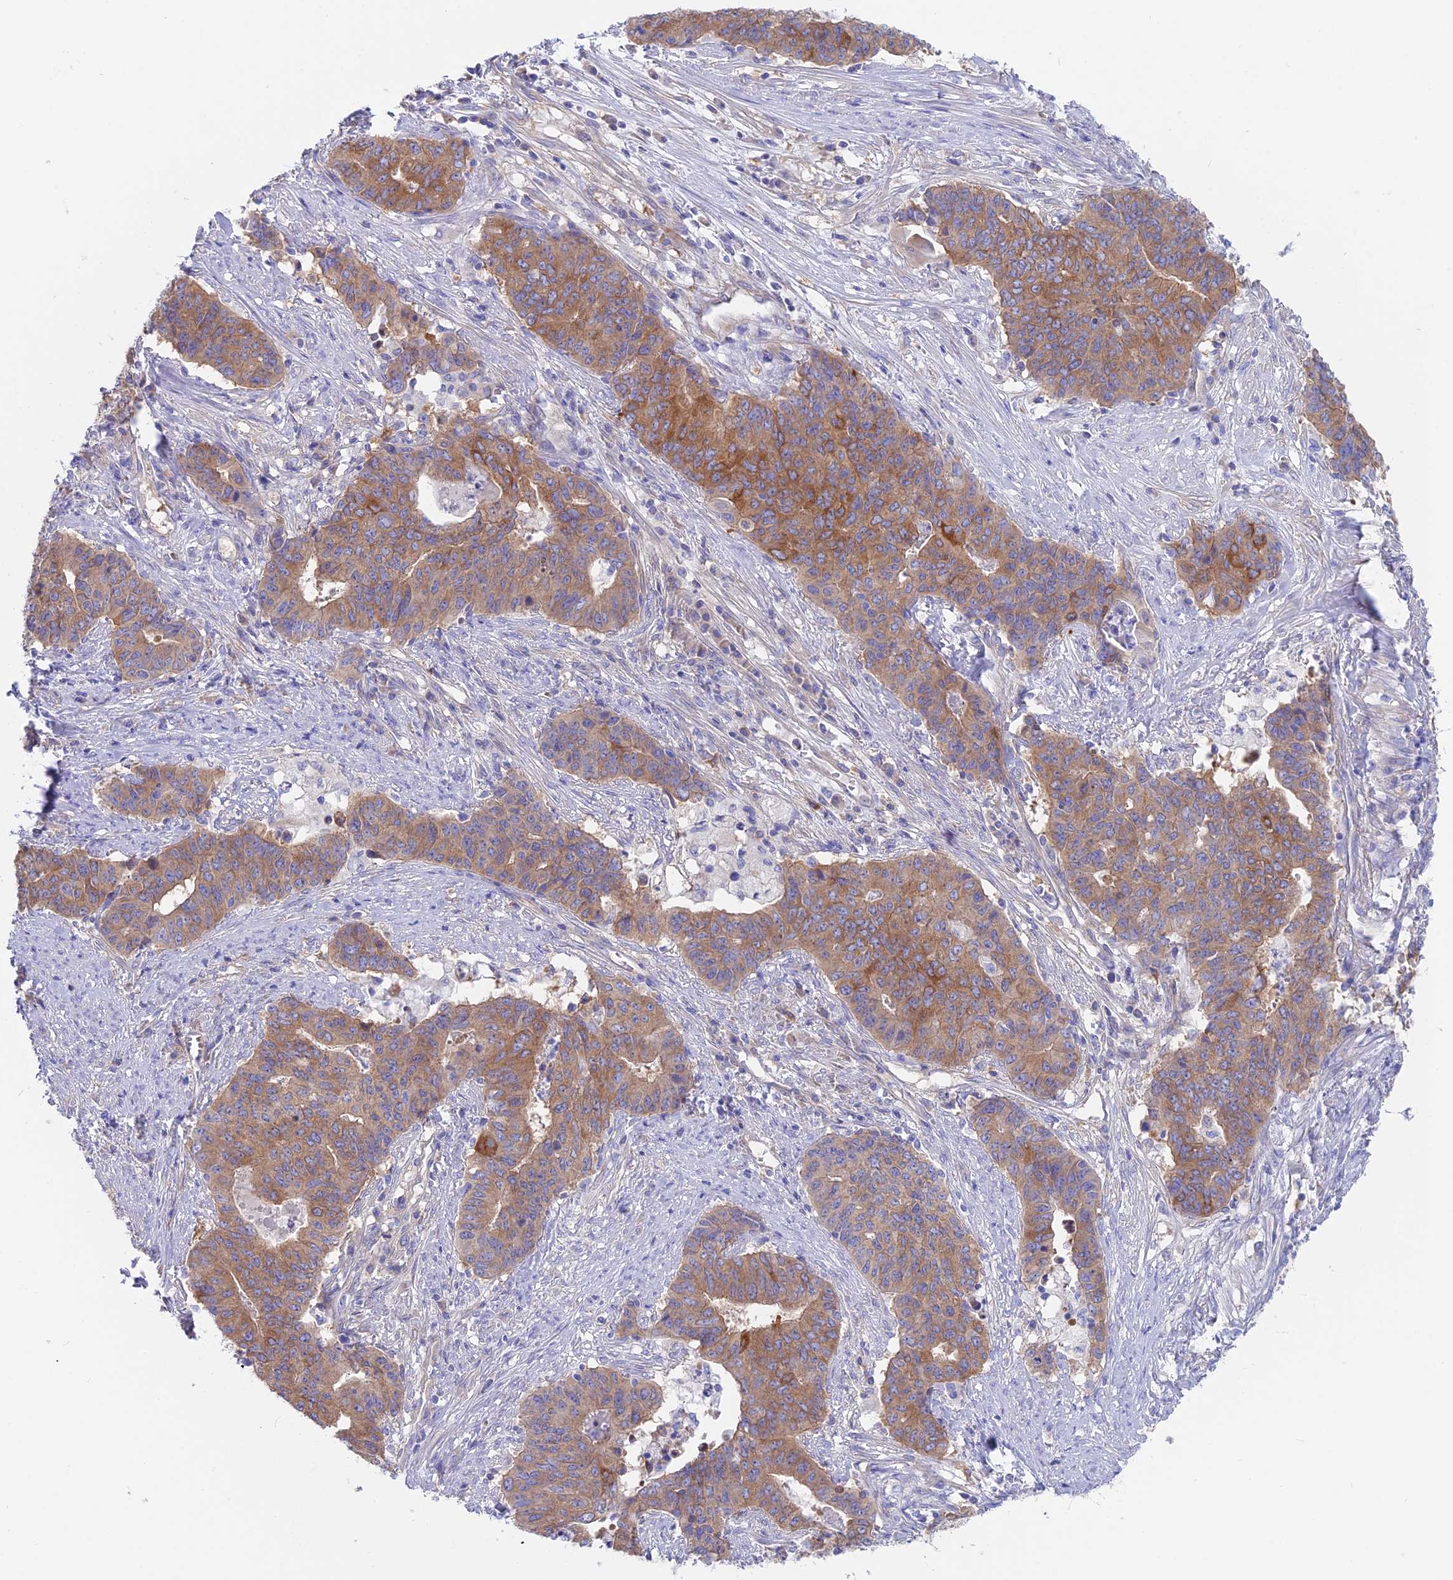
{"staining": {"intensity": "moderate", "quantity": ">75%", "location": "cytoplasmic/membranous"}, "tissue": "endometrial cancer", "cell_type": "Tumor cells", "image_type": "cancer", "snomed": [{"axis": "morphology", "description": "Adenocarcinoma, NOS"}, {"axis": "topography", "description": "Endometrium"}], "caption": "Human adenocarcinoma (endometrial) stained for a protein (brown) displays moderate cytoplasmic/membranous positive positivity in approximately >75% of tumor cells.", "gene": "LZTFL1", "patient": {"sex": "female", "age": 59}}